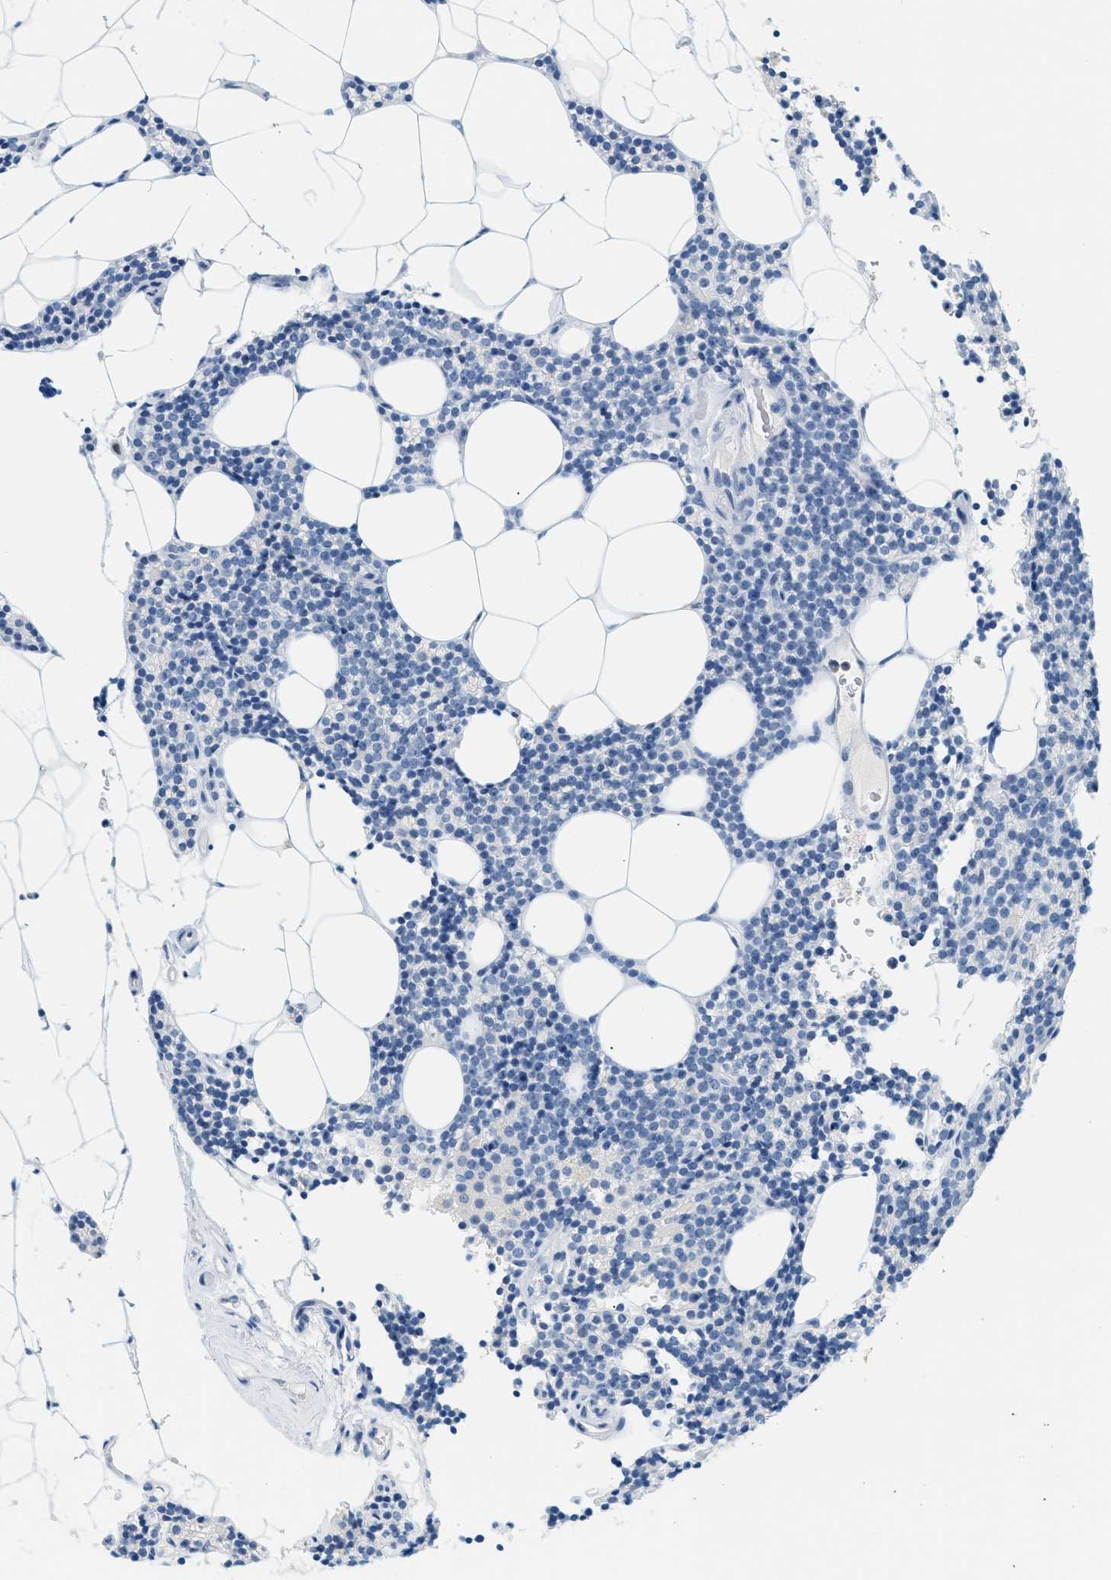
{"staining": {"intensity": "negative", "quantity": "none", "location": "none"}, "tissue": "parathyroid gland", "cell_type": "Glandular cells", "image_type": "normal", "snomed": [{"axis": "morphology", "description": "Normal tissue, NOS"}, {"axis": "morphology", "description": "Adenoma, NOS"}, {"axis": "topography", "description": "Parathyroid gland"}], "caption": "Immunohistochemical staining of normal human parathyroid gland demonstrates no significant expression in glandular cells.", "gene": "LCN2", "patient": {"sex": "female", "age": 70}}